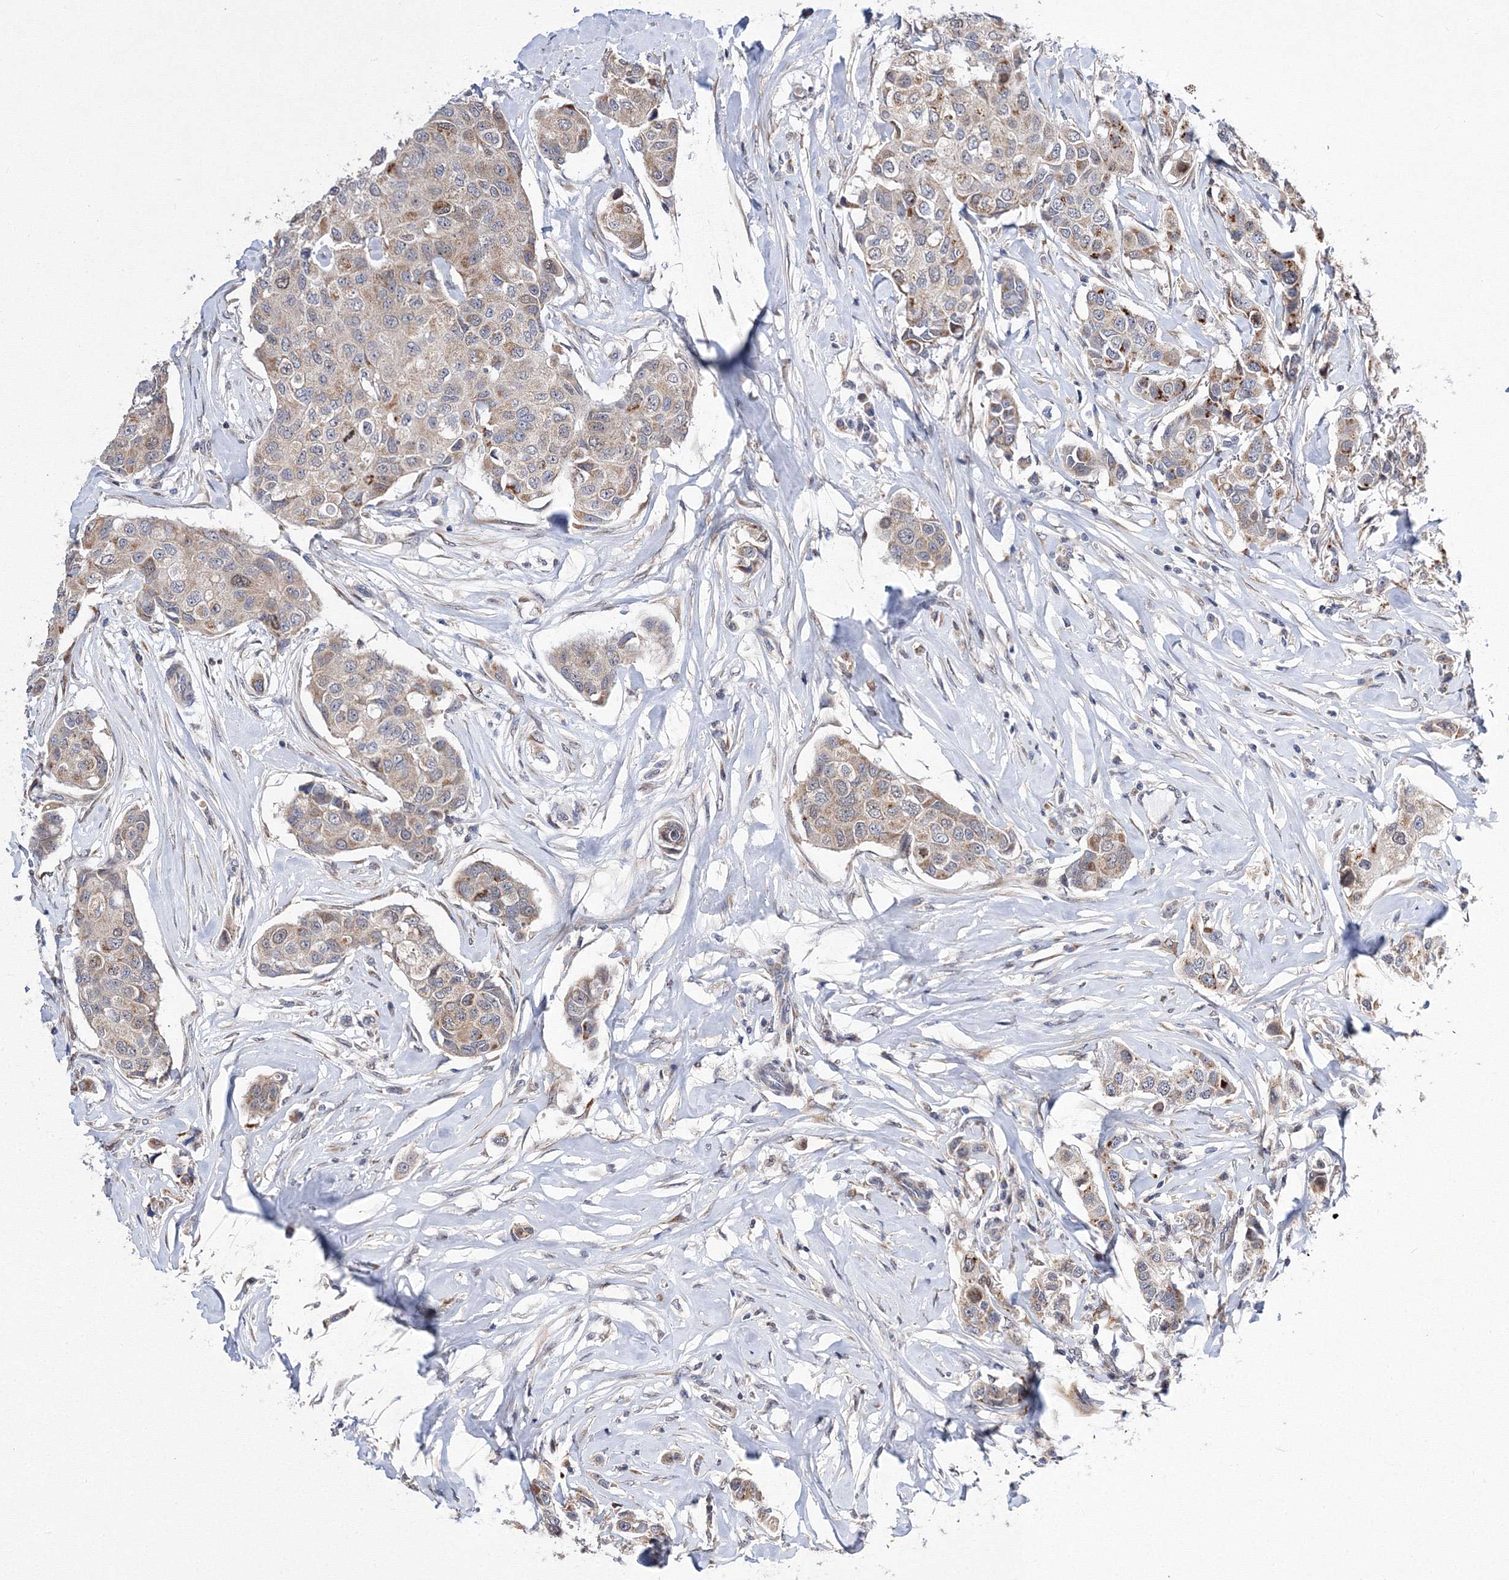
{"staining": {"intensity": "moderate", "quantity": ">75%", "location": "cytoplasmic/membranous"}, "tissue": "breast cancer", "cell_type": "Tumor cells", "image_type": "cancer", "snomed": [{"axis": "morphology", "description": "Duct carcinoma"}, {"axis": "topography", "description": "Breast"}], "caption": "Human breast cancer (infiltrating ductal carcinoma) stained for a protein (brown) reveals moderate cytoplasmic/membranous positive expression in about >75% of tumor cells.", "gene": "GPN1", "patient": {"sex": "female", "age": 80}}